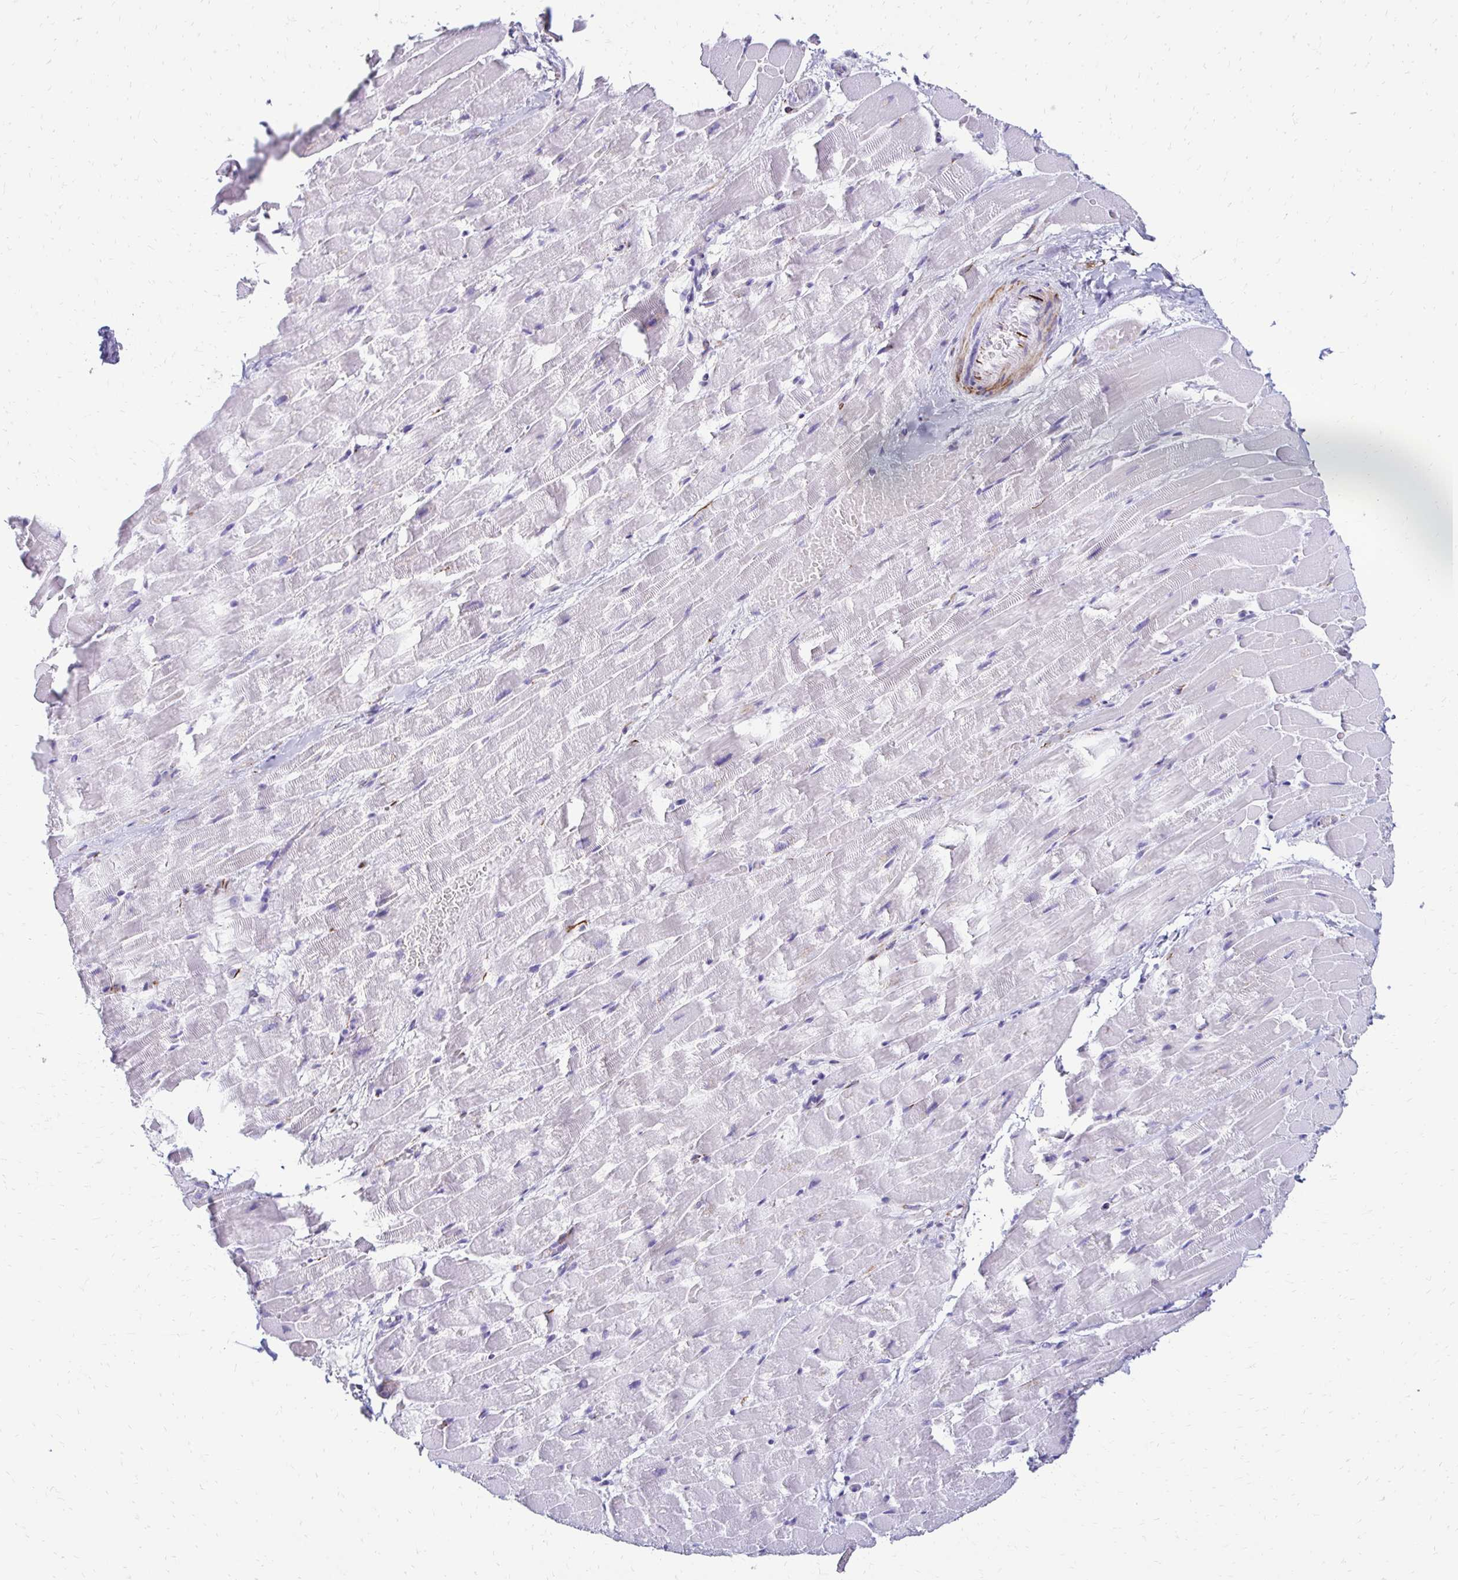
{"staining": {"intensity": "negative", "quantity": "none", "location": "none"}, "tissue": "heart muscle", "cell_type": "Cardiomyocytes", "image_type": "normal", "snomed": [{"axis": "morphology", "description": "Normal tissue, NOS"}, {"axis": "topography", "description": "Heart"}], "caption": "Cardiomyocytes are negative for protein expression in normal human heart muscle. (Stains: DAB immunohistochemistry (IHC) with hematoxylin counter stain, Microscopy: brightfield microscopy at high magnification).", "gene": "TMEM54", "patient": {"sex": "male", "age": 37}}